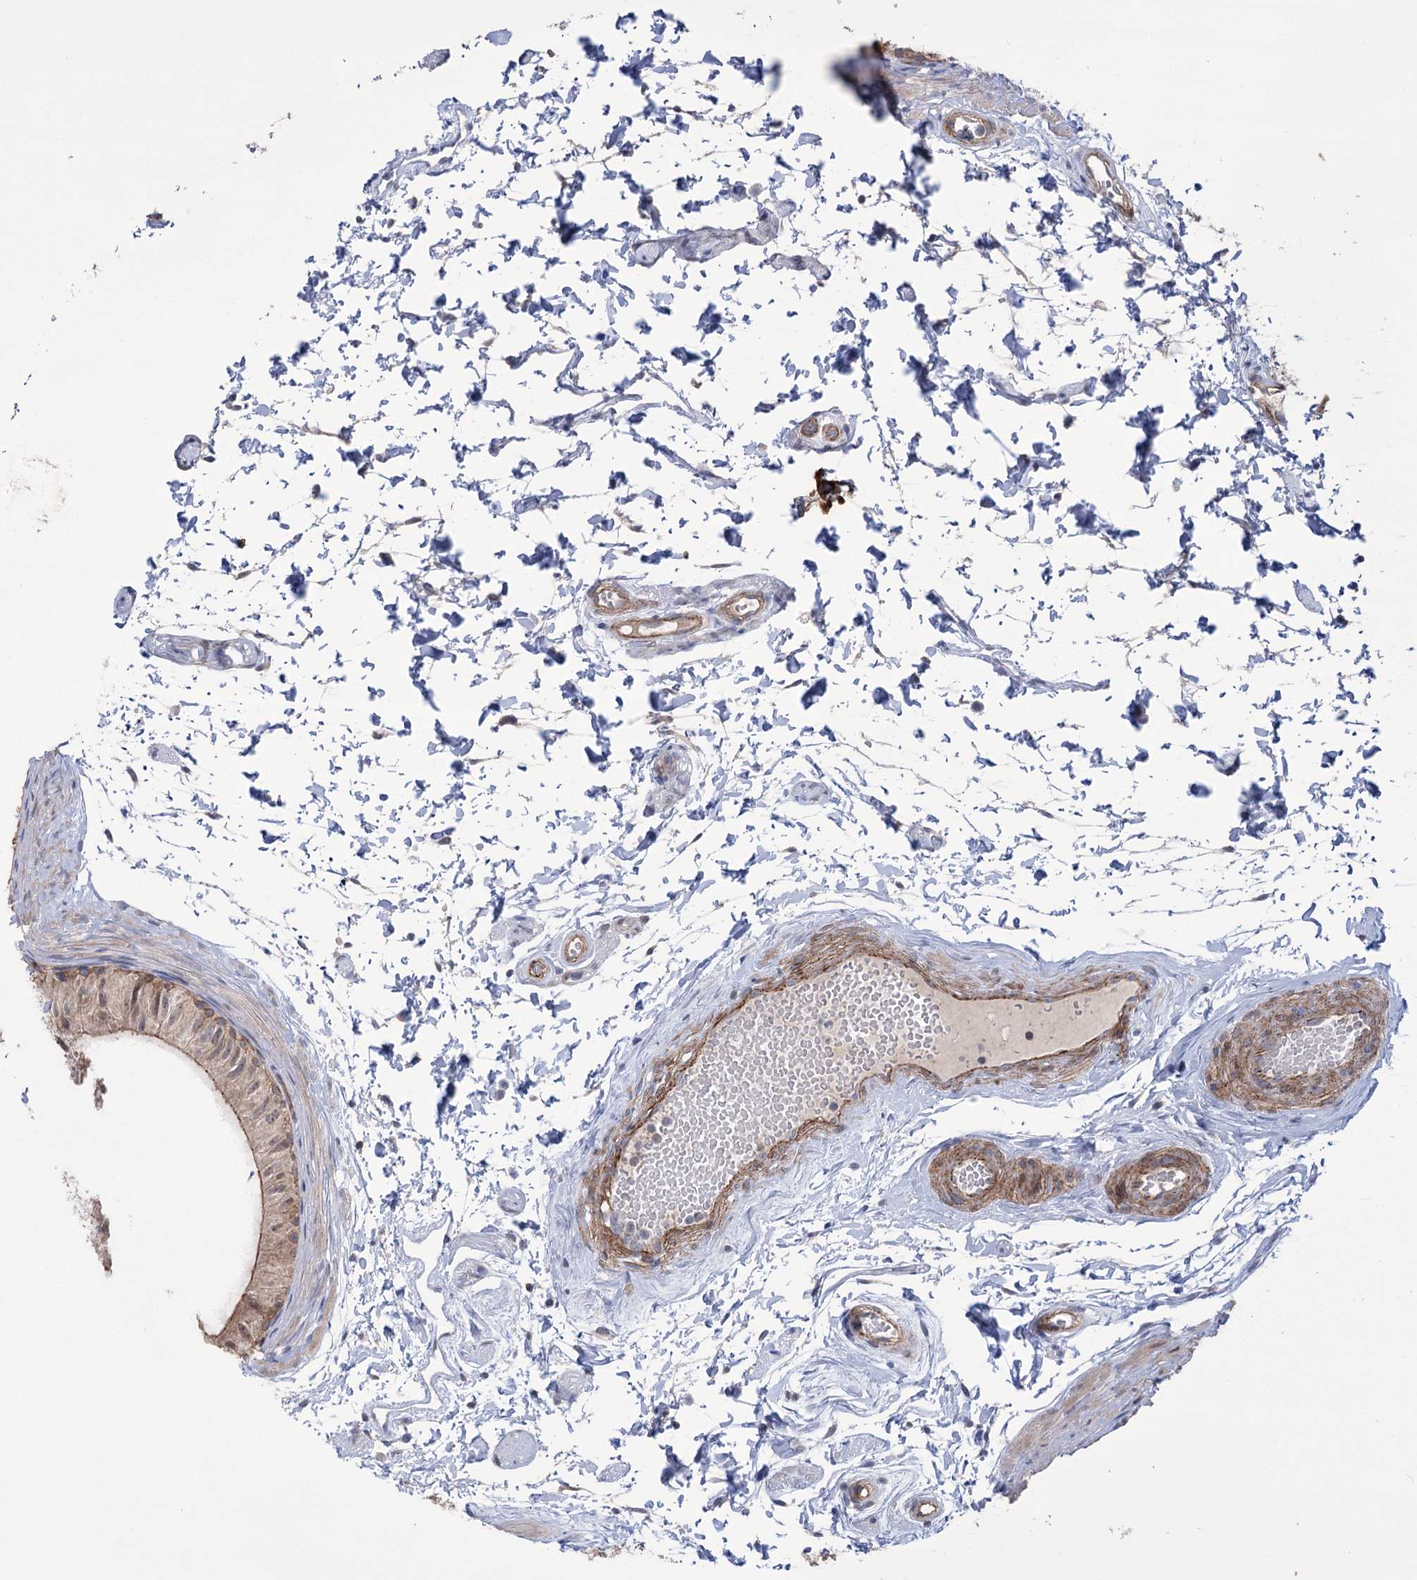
{"staining": {"intensity": "moderate", "quantity": "25%-75%", "location": "cytoplasmic/membranous,nuclear"}, "tissue": "epididymis", "cell_type": "Glandular cells", "image_type": "normal", "snomed": [{"axis": "morphology", "description": "Normal tissue, NOS"}, {"axis": "topography", "description": "Epididymis"}], "caption": "Epididymis stained with immunohistochemistry (IHC) exhibits moderate cytoplasmic/membranous,nuclear staining in approximately 25%-75% of glandular cells. (Stains: DAB in brown, nuclei in blue, Microscopy: brightfield microscopy at high magnification).", "gene": "TRIM71", "patient": {"sex": "male", "age": 50}}